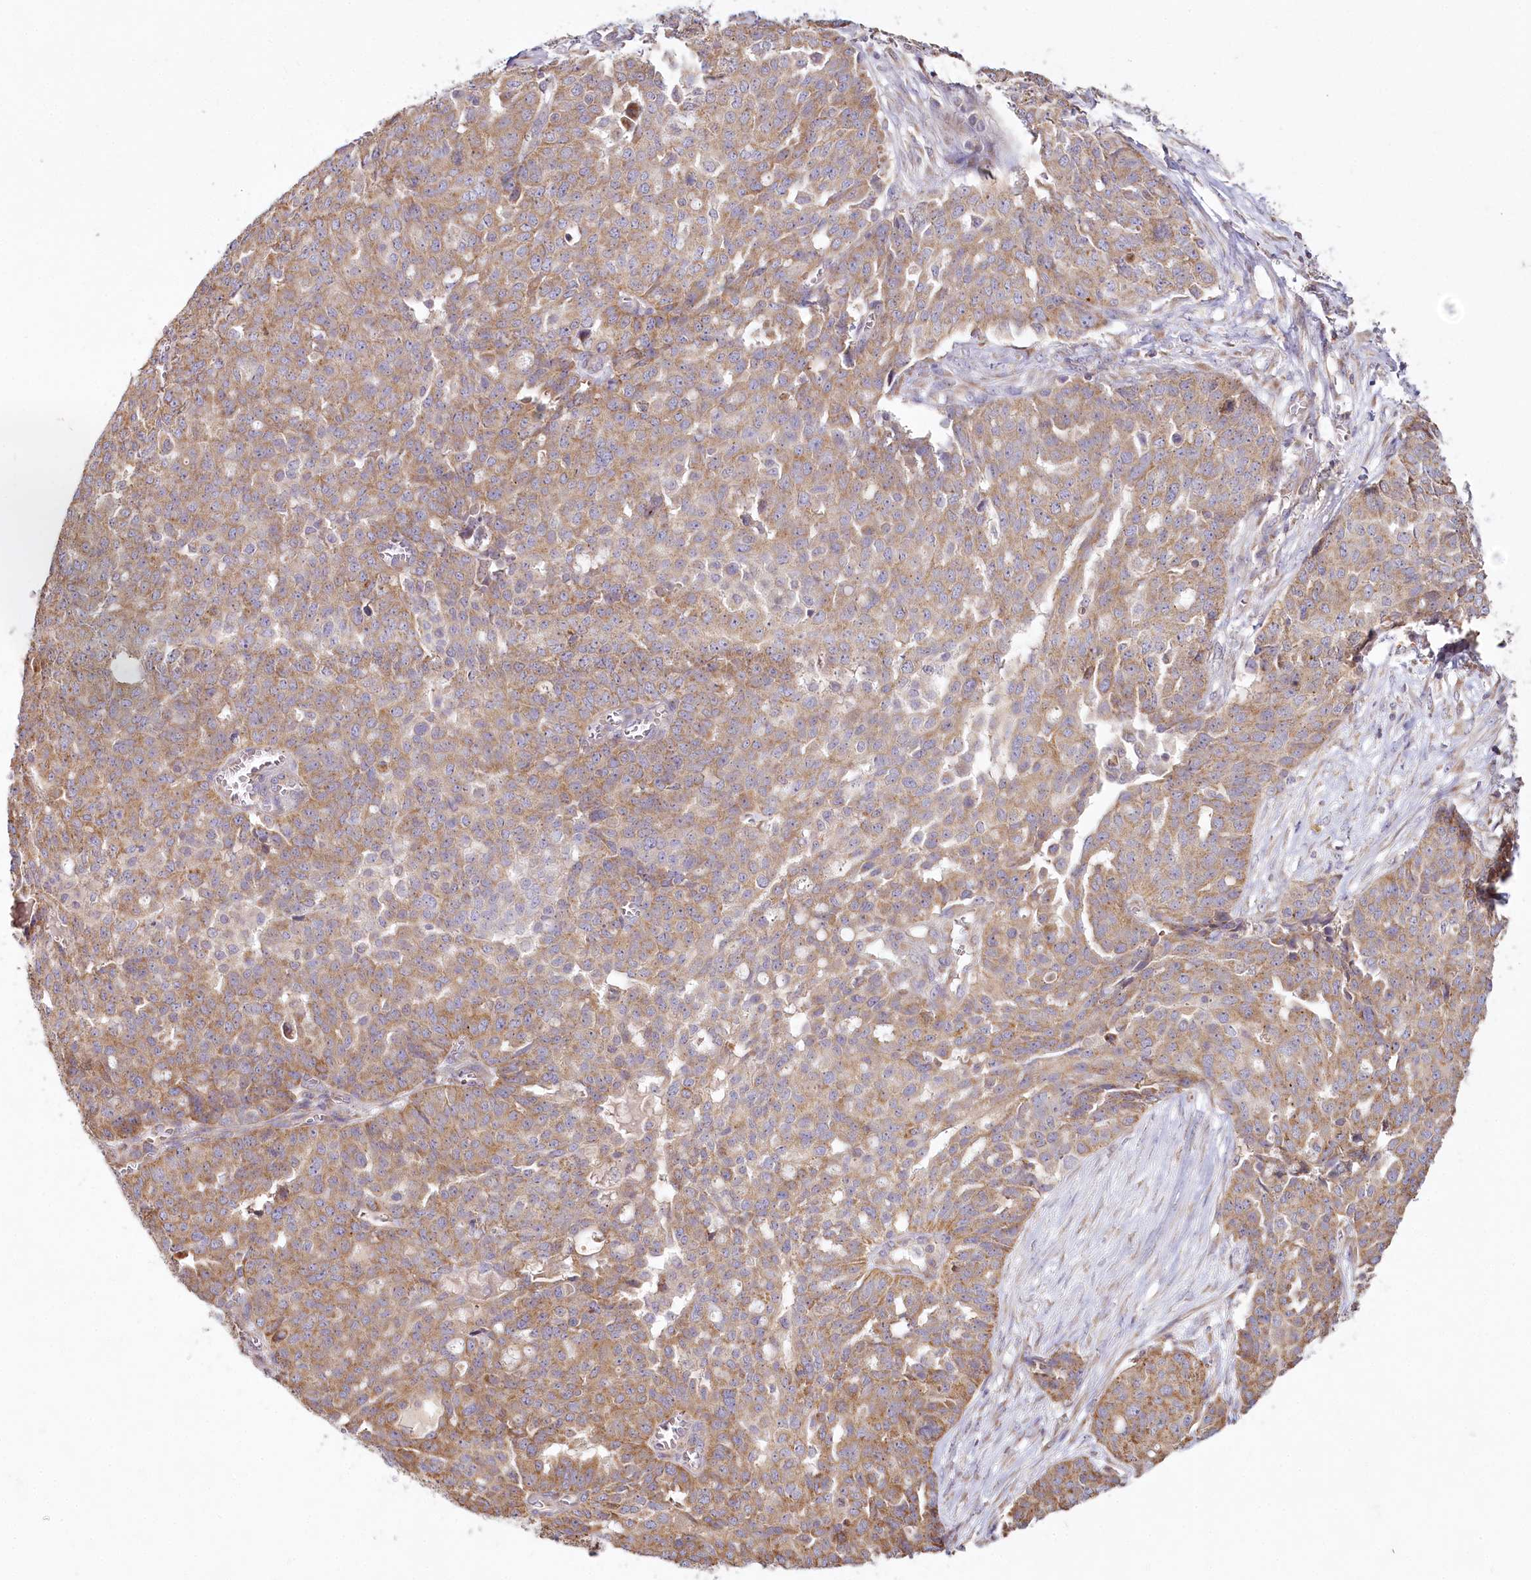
{"staining": {"intensity": "moderate", "quantity": ">75%", "location": "cytoplasmic/membranous"}, "tissue": "ovarian cancer", "cell_type": "Tumor cells", "image_type": "cancer", "snomed": [{"axis": "morphology", "description": "Cystadenocarcinoma, serous, NOS"}, {"axis": "topography", "description": "Soft tissue"}, {"axis": "topography", "description": "Ovary"}], "caption": "Immunohistochemical staining of ovarian cancer (serous cystadenocarcinoma) reveals medium levels of moderate cytoplasmic/membranous protein staining in about >75% of tumor cells.", "gene": "ACOX2", "patient": {"sex": "female", "age": 57}}